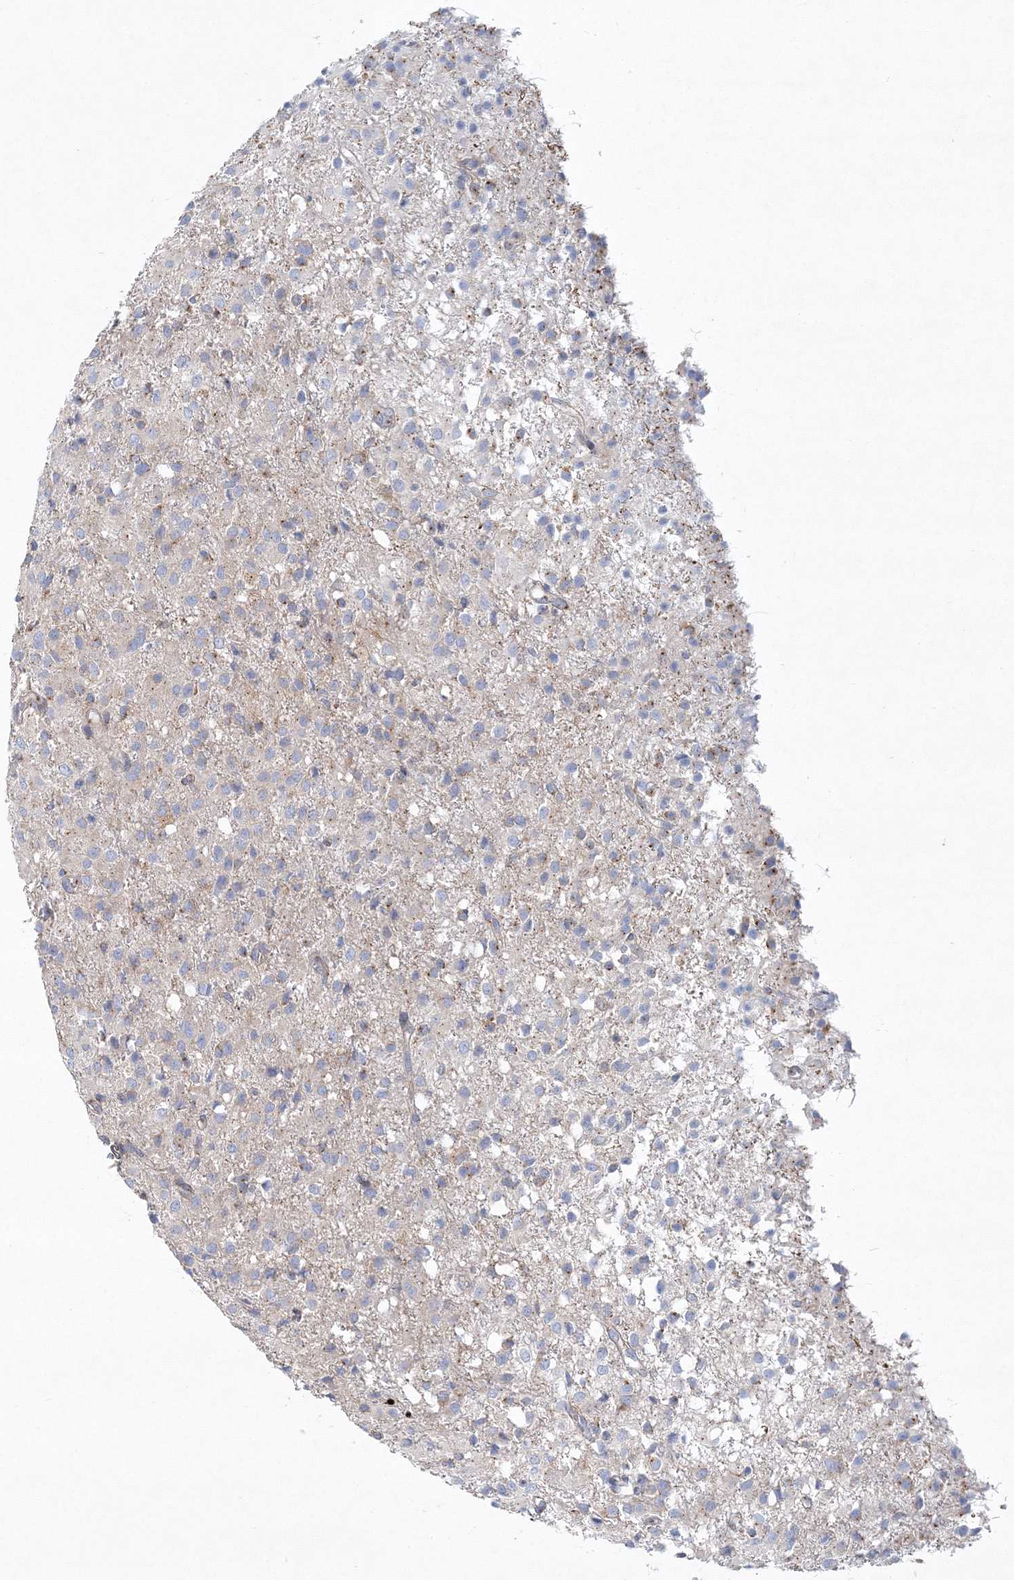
{"staining": {"intensity": "negative", "quantity": "none", "location": "none"}, "tissue": "glioma", "cell_type": "Tumor cells", "image_type": "cancer", "snomed": [{"axis": "morphology", "description": "Glioma, malignant, High grade"}, {"axis": "topography", "description": "Brain"}], "caption": "Immunohistochemical staining of malignant glioma (high-grade) shows no significant expression in tumor cells.", "gene": "SEC23IP", "patient": {"sex": "female", "age": 59}}